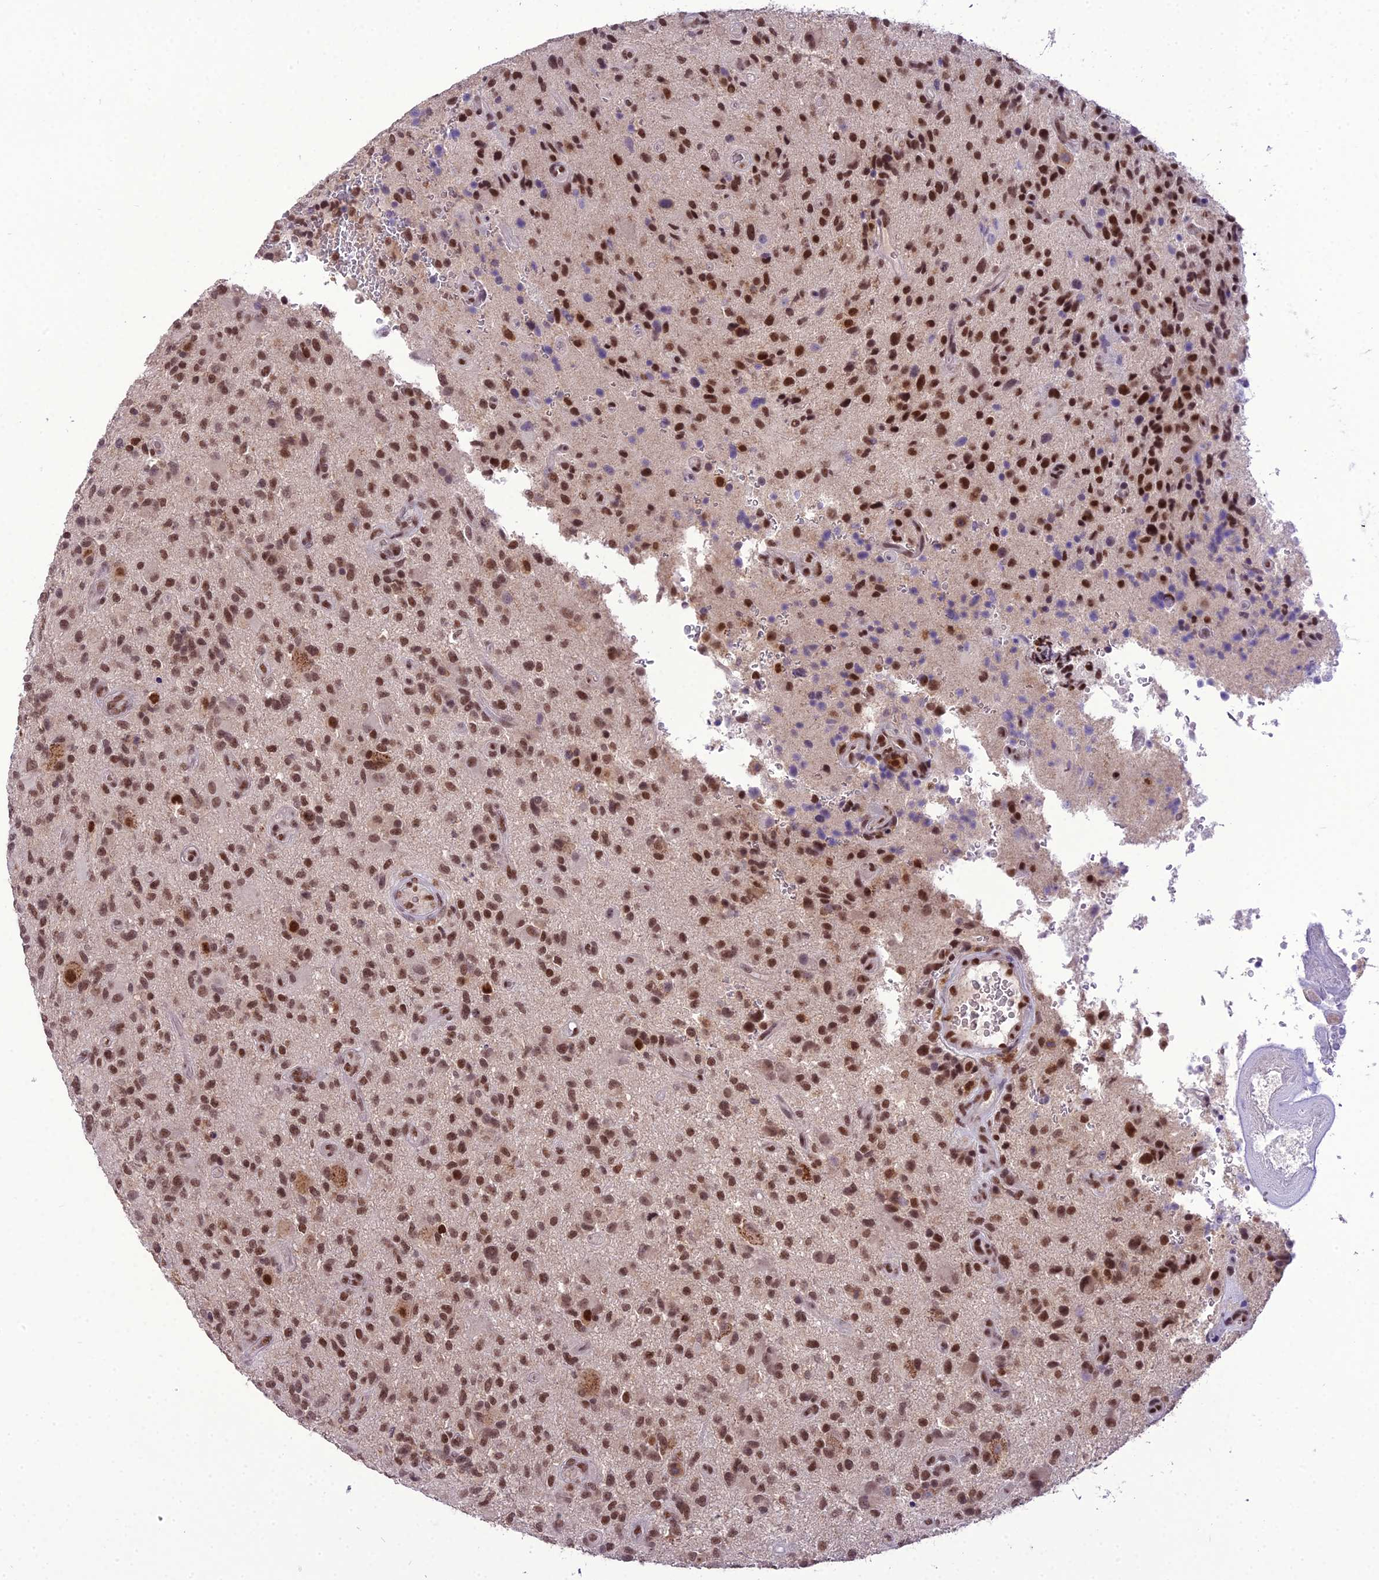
{"staining": {"intensity": "moderate", "quantity": ">75%", "location": "nuclear"}, "tissue": "glioma", "cell_type": "Tumor cells", "image_type": "cancer", "snomed": [{"axis": "morphology", "description": "Glioma, malignant, High grade"}, {"axis": "topography", "description": "Brain"}], "caption": "Glioma was stained to show a protein in brown. There is medium levels of moderate nuclear staining in approximately >75% of tumor cells. Nuclei are stained in blue.", "gene": "SH3RF3", "patient": {"sex": "male", "age": 47}}